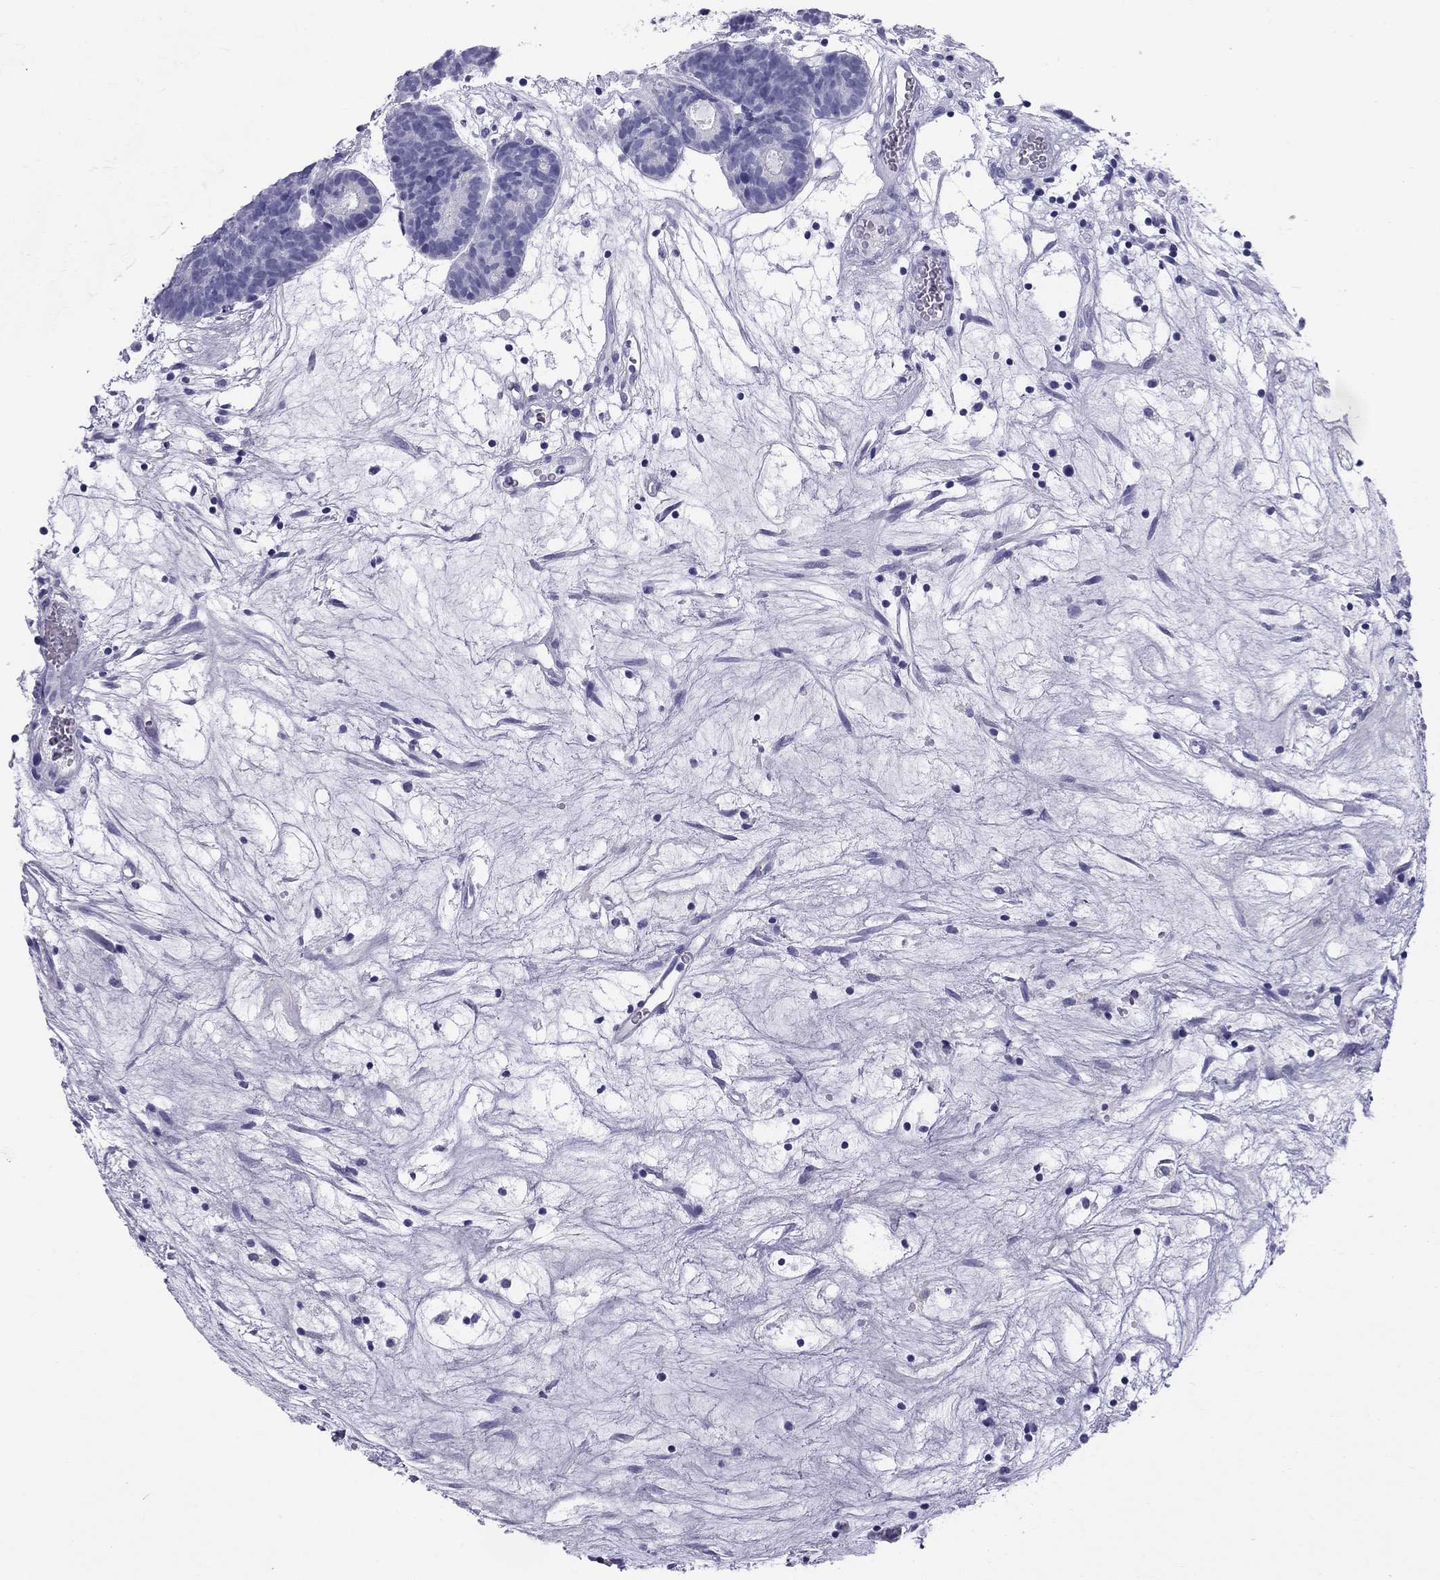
{"staining": {"intensity": "negative", "quantity": "none", "location": "none"}, "tissue": "head and neck cancer", "cell_type": "Tumor cells", "image_type": "cancer", "snomed": [{"axis": "morphology", "description": "Adenocarcinoma, NOS"}, {"axis": "topography", "description": "Head-Neck"}], "caption": "Immunohistochemical staining of head and neck cancer (adenocarcinoma) demonstrates no significant expression in tumor cells. (DAB (3,3'-diaminobenzidine) IHC visualized using brightfield microscopy, high magnification).", "gene": "TRPM3", "patient": {"sex": "female", "age": 81}}